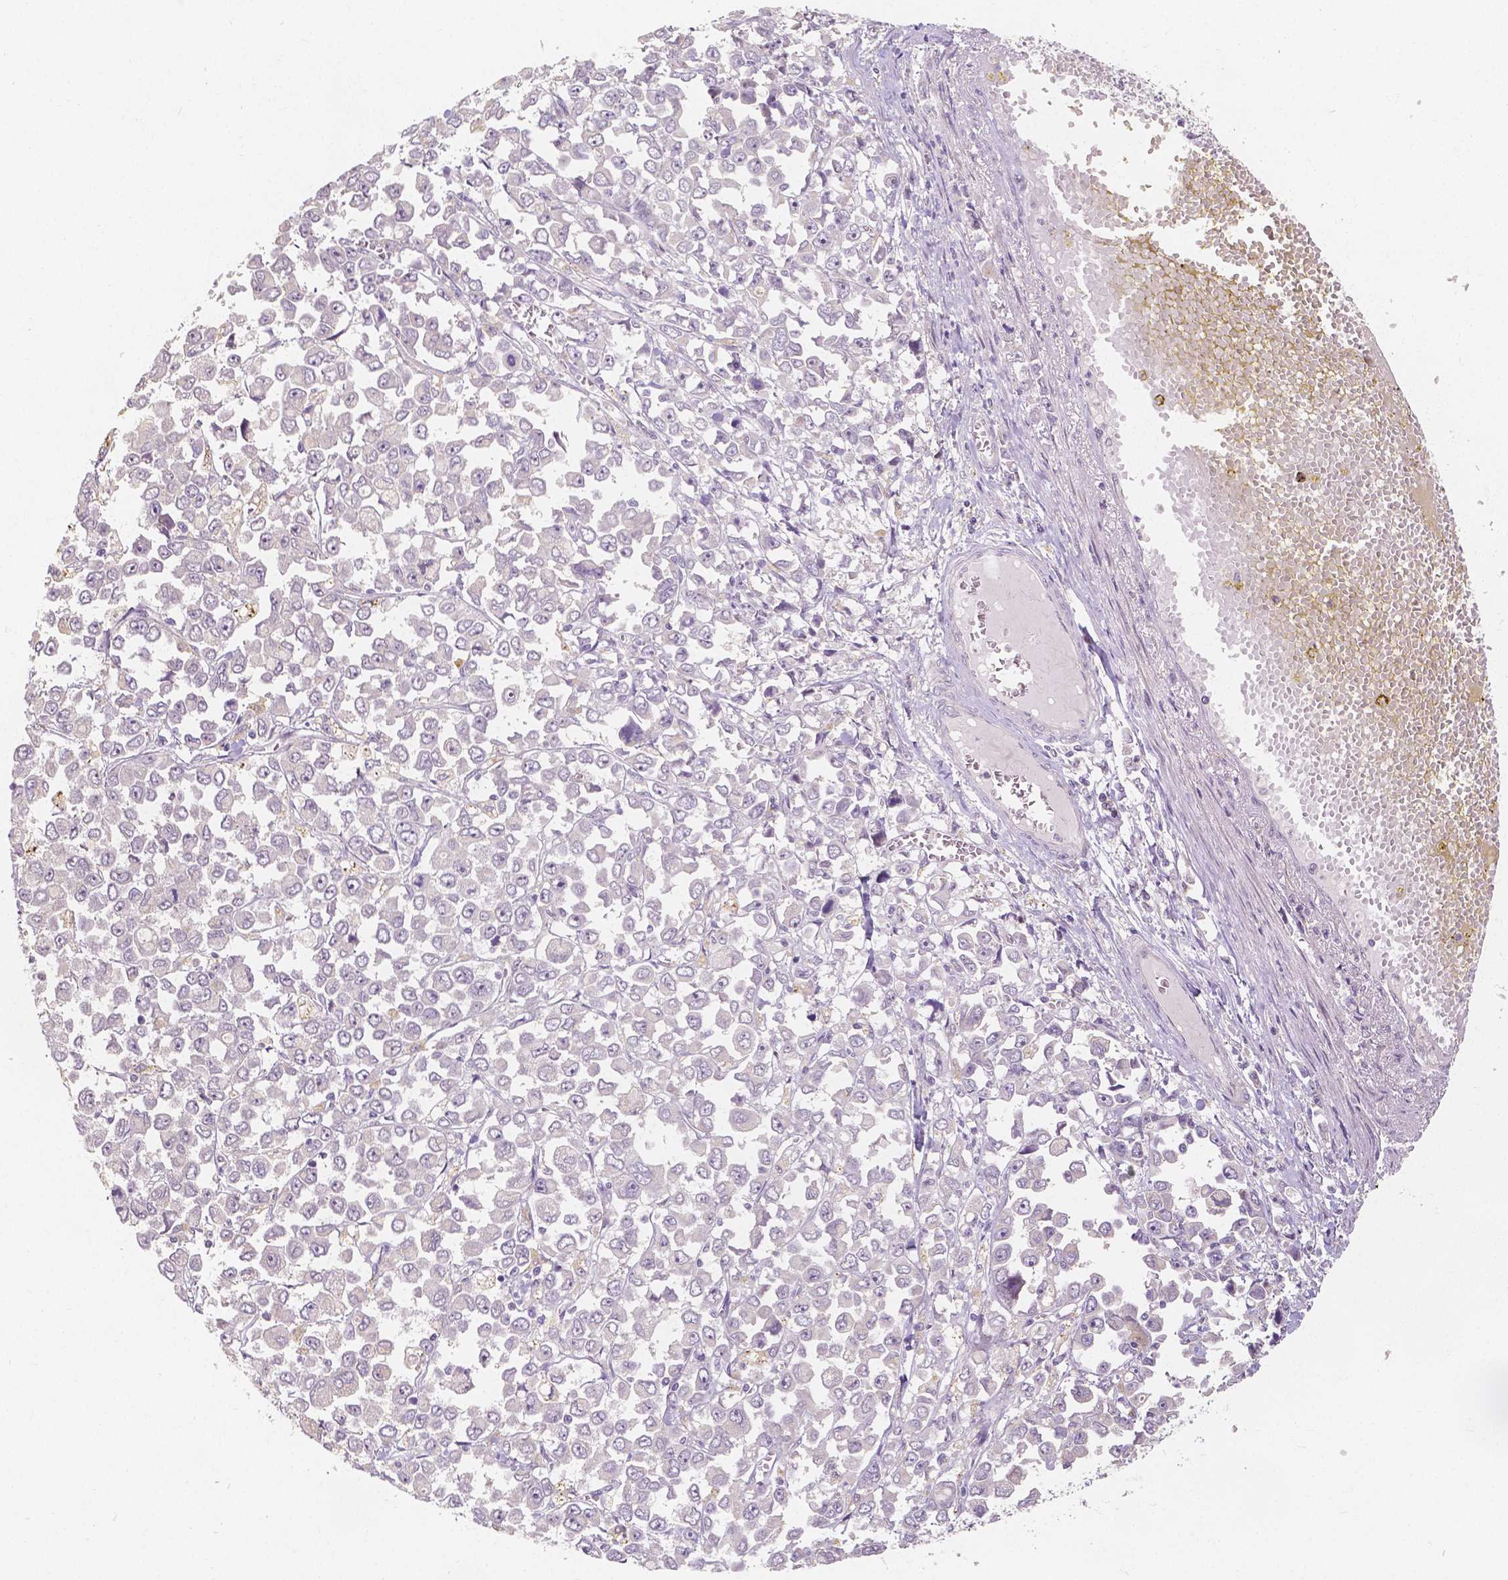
{"staining": {"intensity": "negative", "quantity": "none", "location": "none"}, "tissue": "stomach cancer", "cell_type": "Tumor cells", "image_type": "cancer", "snomed": [{"axis": "morphology", "description": "Adenocarcinoma, NOS"}, {"axis": "topography", "description": "Stomach, upper"}], "caption": "Photomicrograph shows no protein expression in tumor cells of stomach cancer tissue.", "gene": "SNX12", "patient": {"sex": "male", "age": 70}}